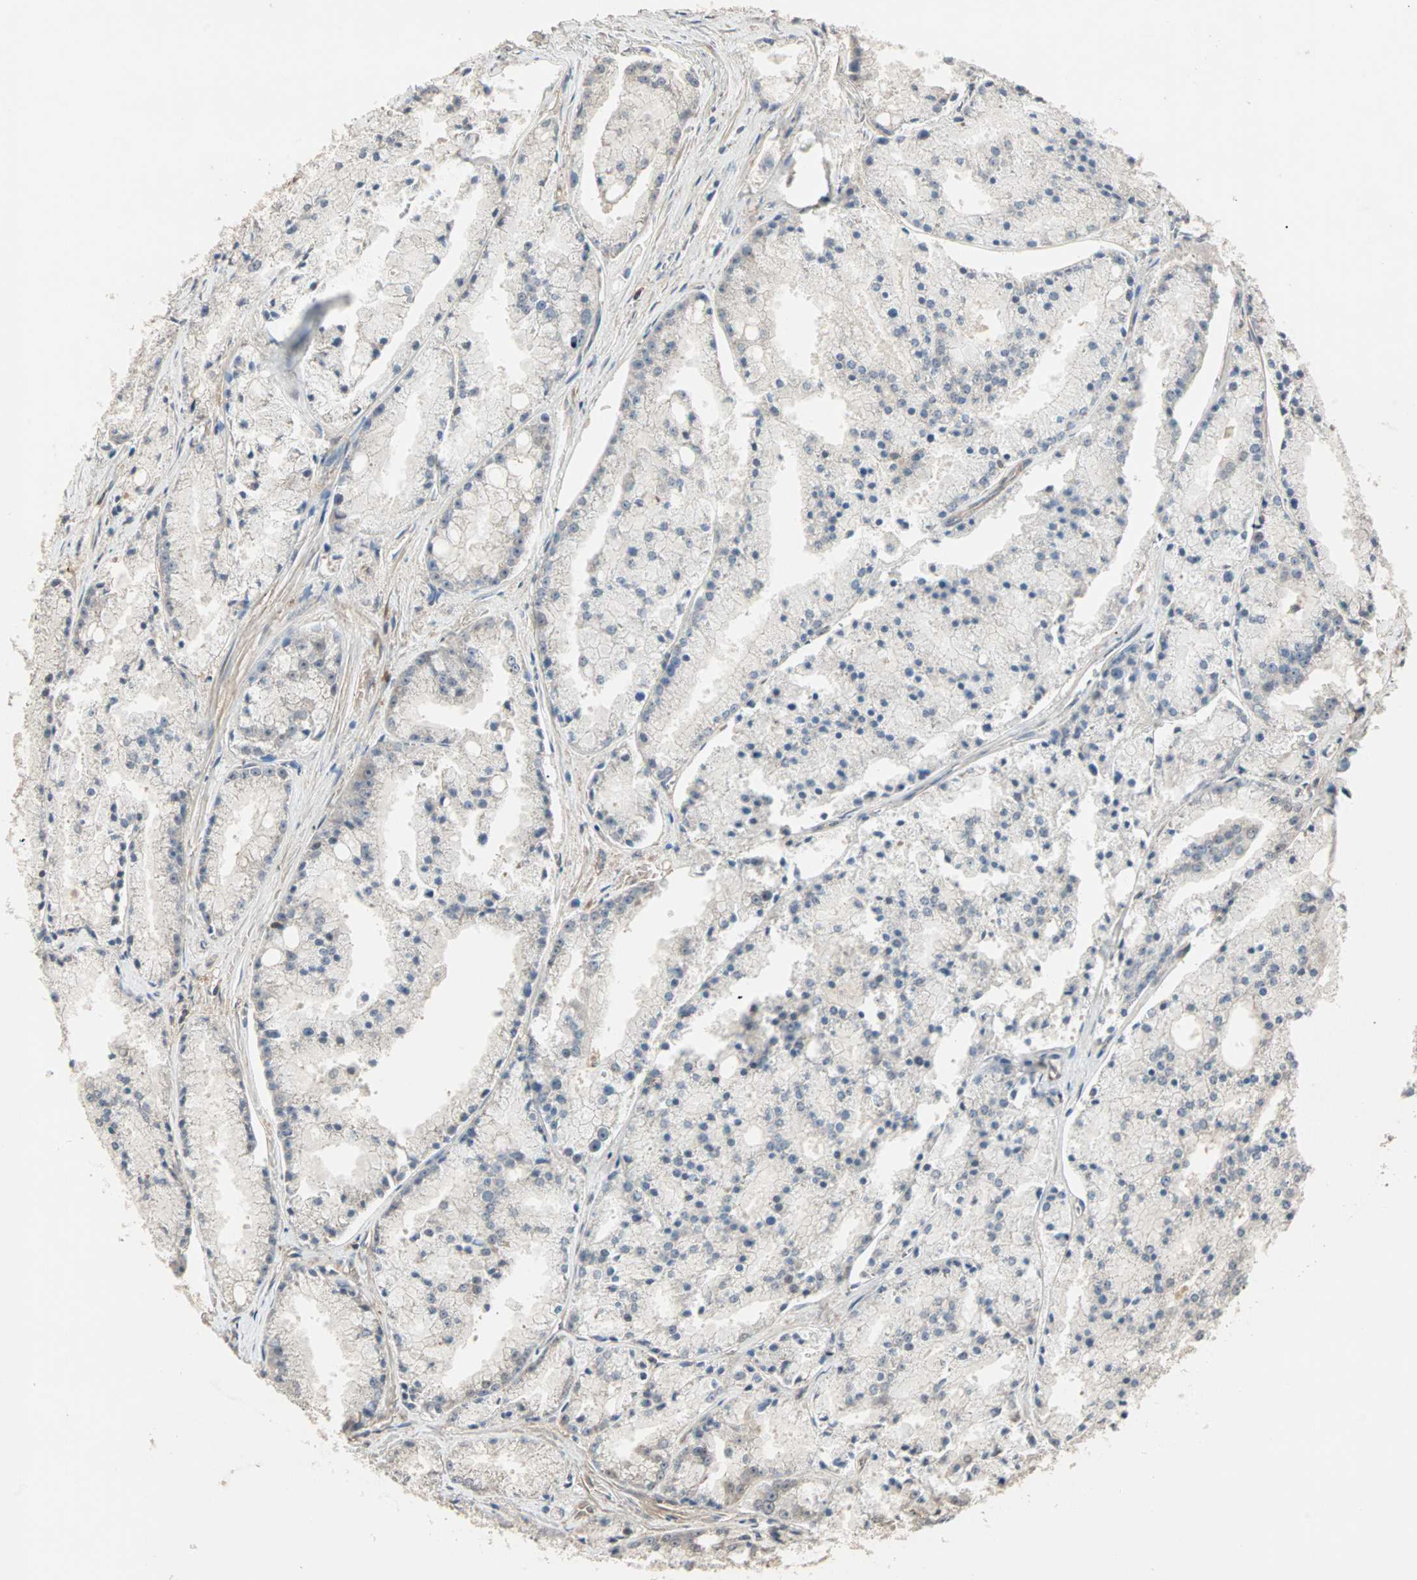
{"staining": {"intensity": "negative", "quantity": "none", "location": "none"}, "tissue": "prostate cancer", "cell_type": "Tumor cells", "image_type": "cancer", "snomed": [{"axis": "morphology", "description": "Adenocarcinoma, Low grade"}, {"axis": "topography", "description": "Prostate"}], "caption": "The image demonstrates no significant staining in tumor cells of prostate low-grade adenocarcinoma.", "gene": "DRG2", "patient": {"sex": "male", "age": 64}}